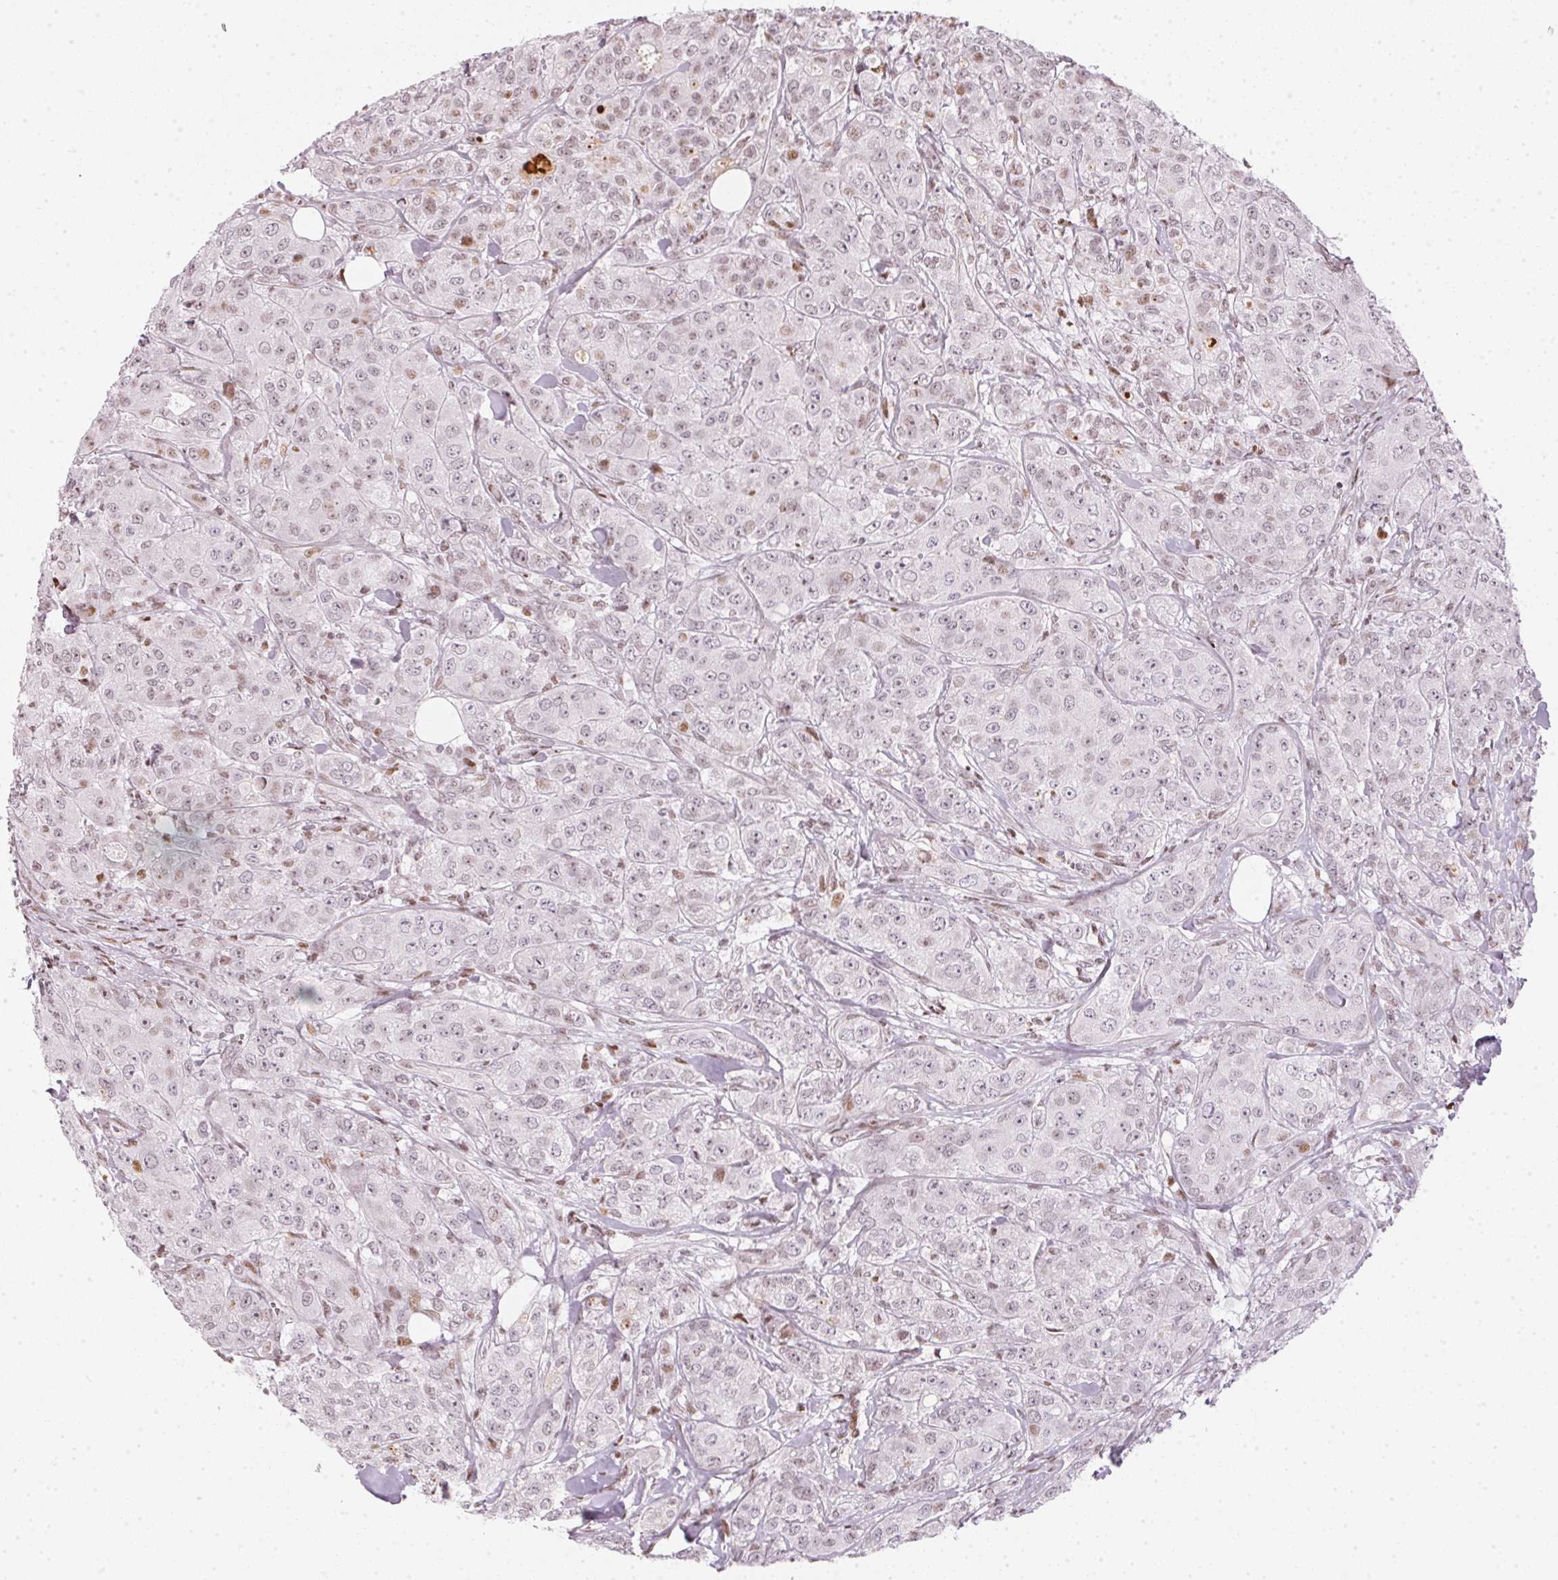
{"staining": {"intensity": "negative", "quantity": "none", "location": "none"}, "tissue": "breast cancer", "cell_type": "Tumor cells", "image_type": "cancer", "snomed": [{"axis": "morphology", "description": "Duct carcinoma"}, {"axis": "topography", "description": "Breast"}], "caption": "The IHC photomicrograph has no significant staining in tumor cells of breast cancer tissue. Brightfield microscopy of immunohistochemistry (IHC) stained with DAB (brown) and hematoxylin (blue), captured at high magnification.", "gene": "KAT6A", "patient": {"sex": "female", "age": 43}}